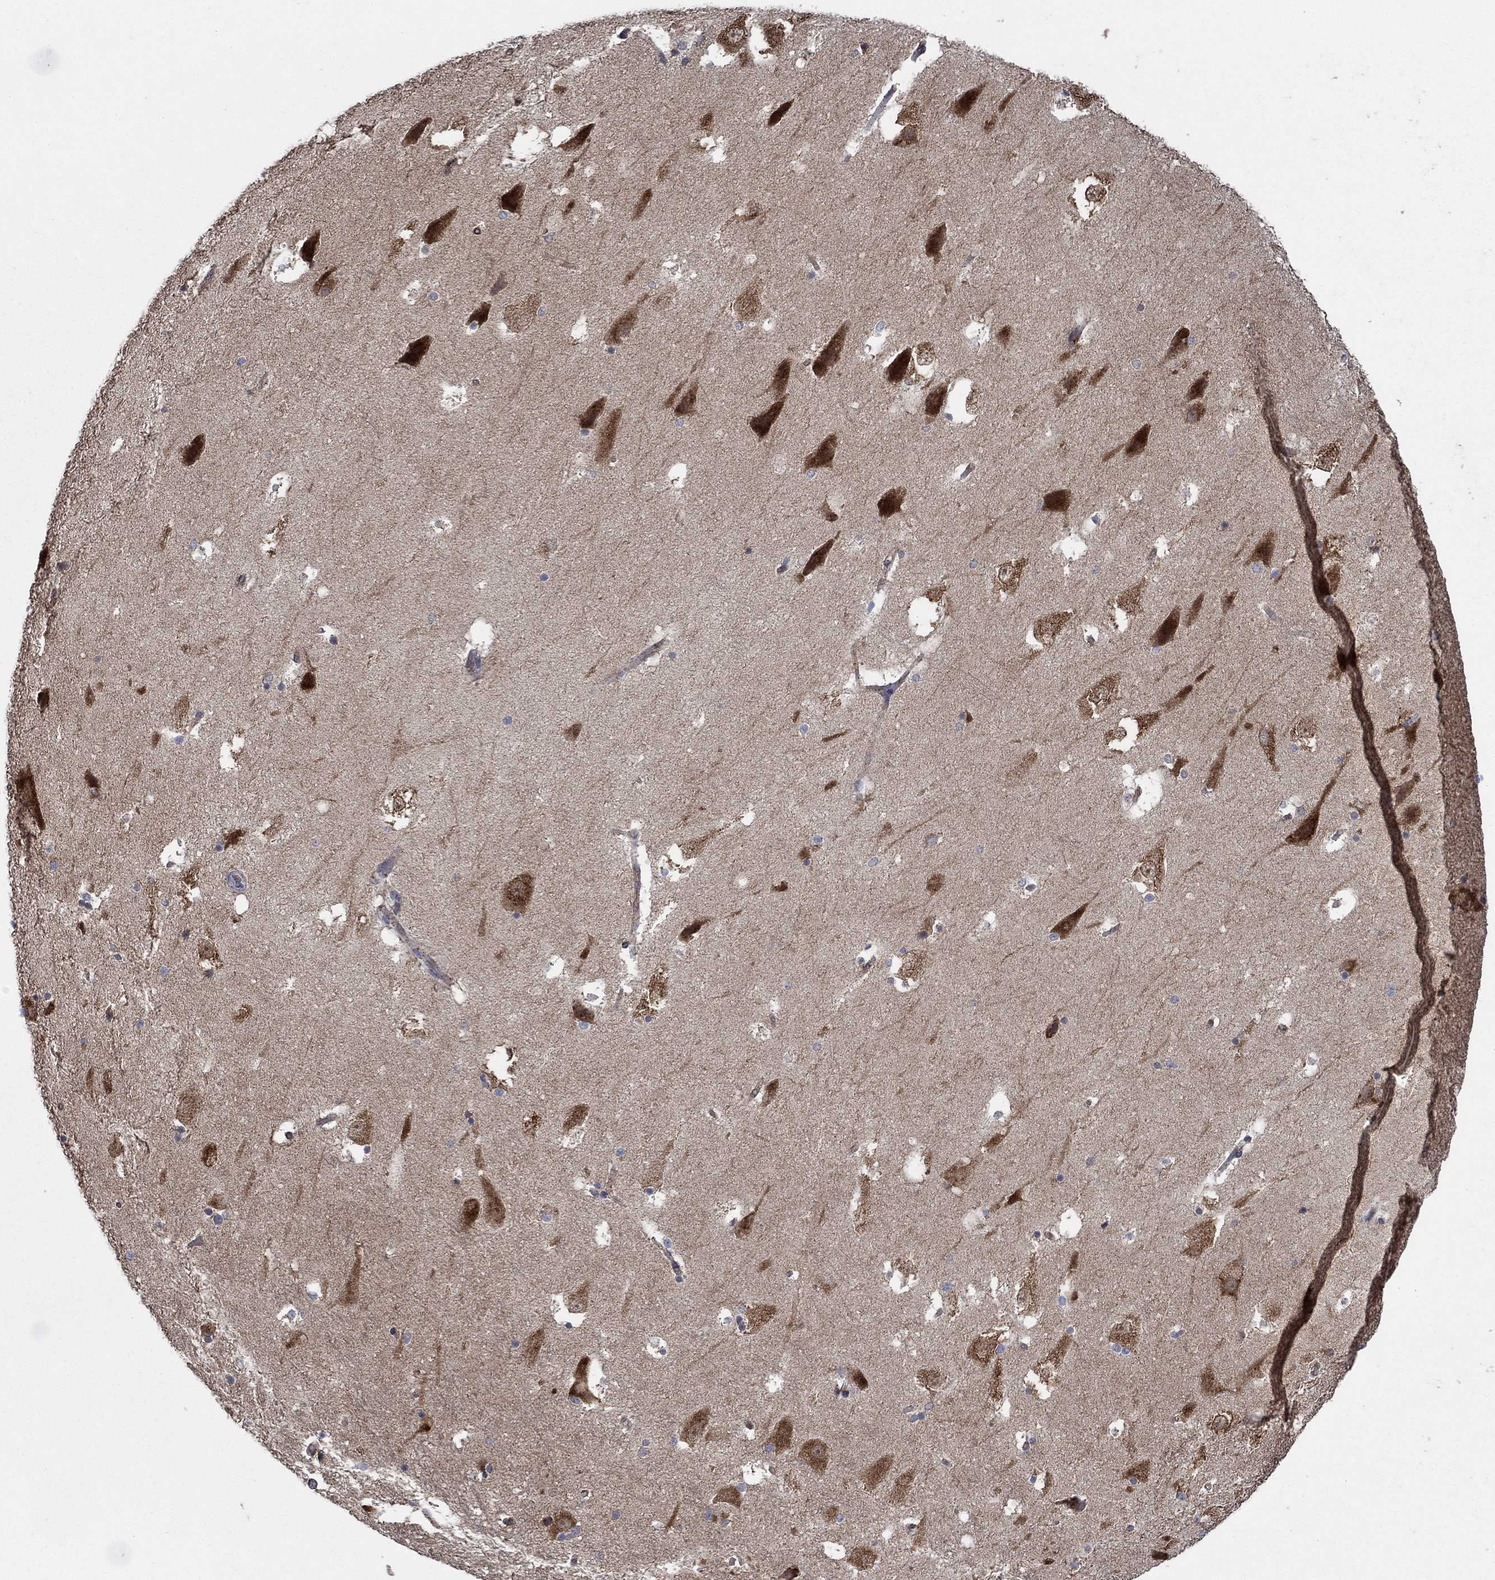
{"staining": {"intensity": "negative", "quantity": "none", "location": "none"}, "tissue": "hippocampus", "cell_type": "Glial cells", "image_type": "normal", "snomed": [{"axis": "morphology", "description": "Normal tissue, NOS"}, {"axis": "topography", "description": "Hippocampus"}], "caption": "IHC image of benign human hippocampus stained for a protein (brown), which reveals no staining in glial cells.", "gene": "HID1", "patient": {"sex": "male", "age": 51}}